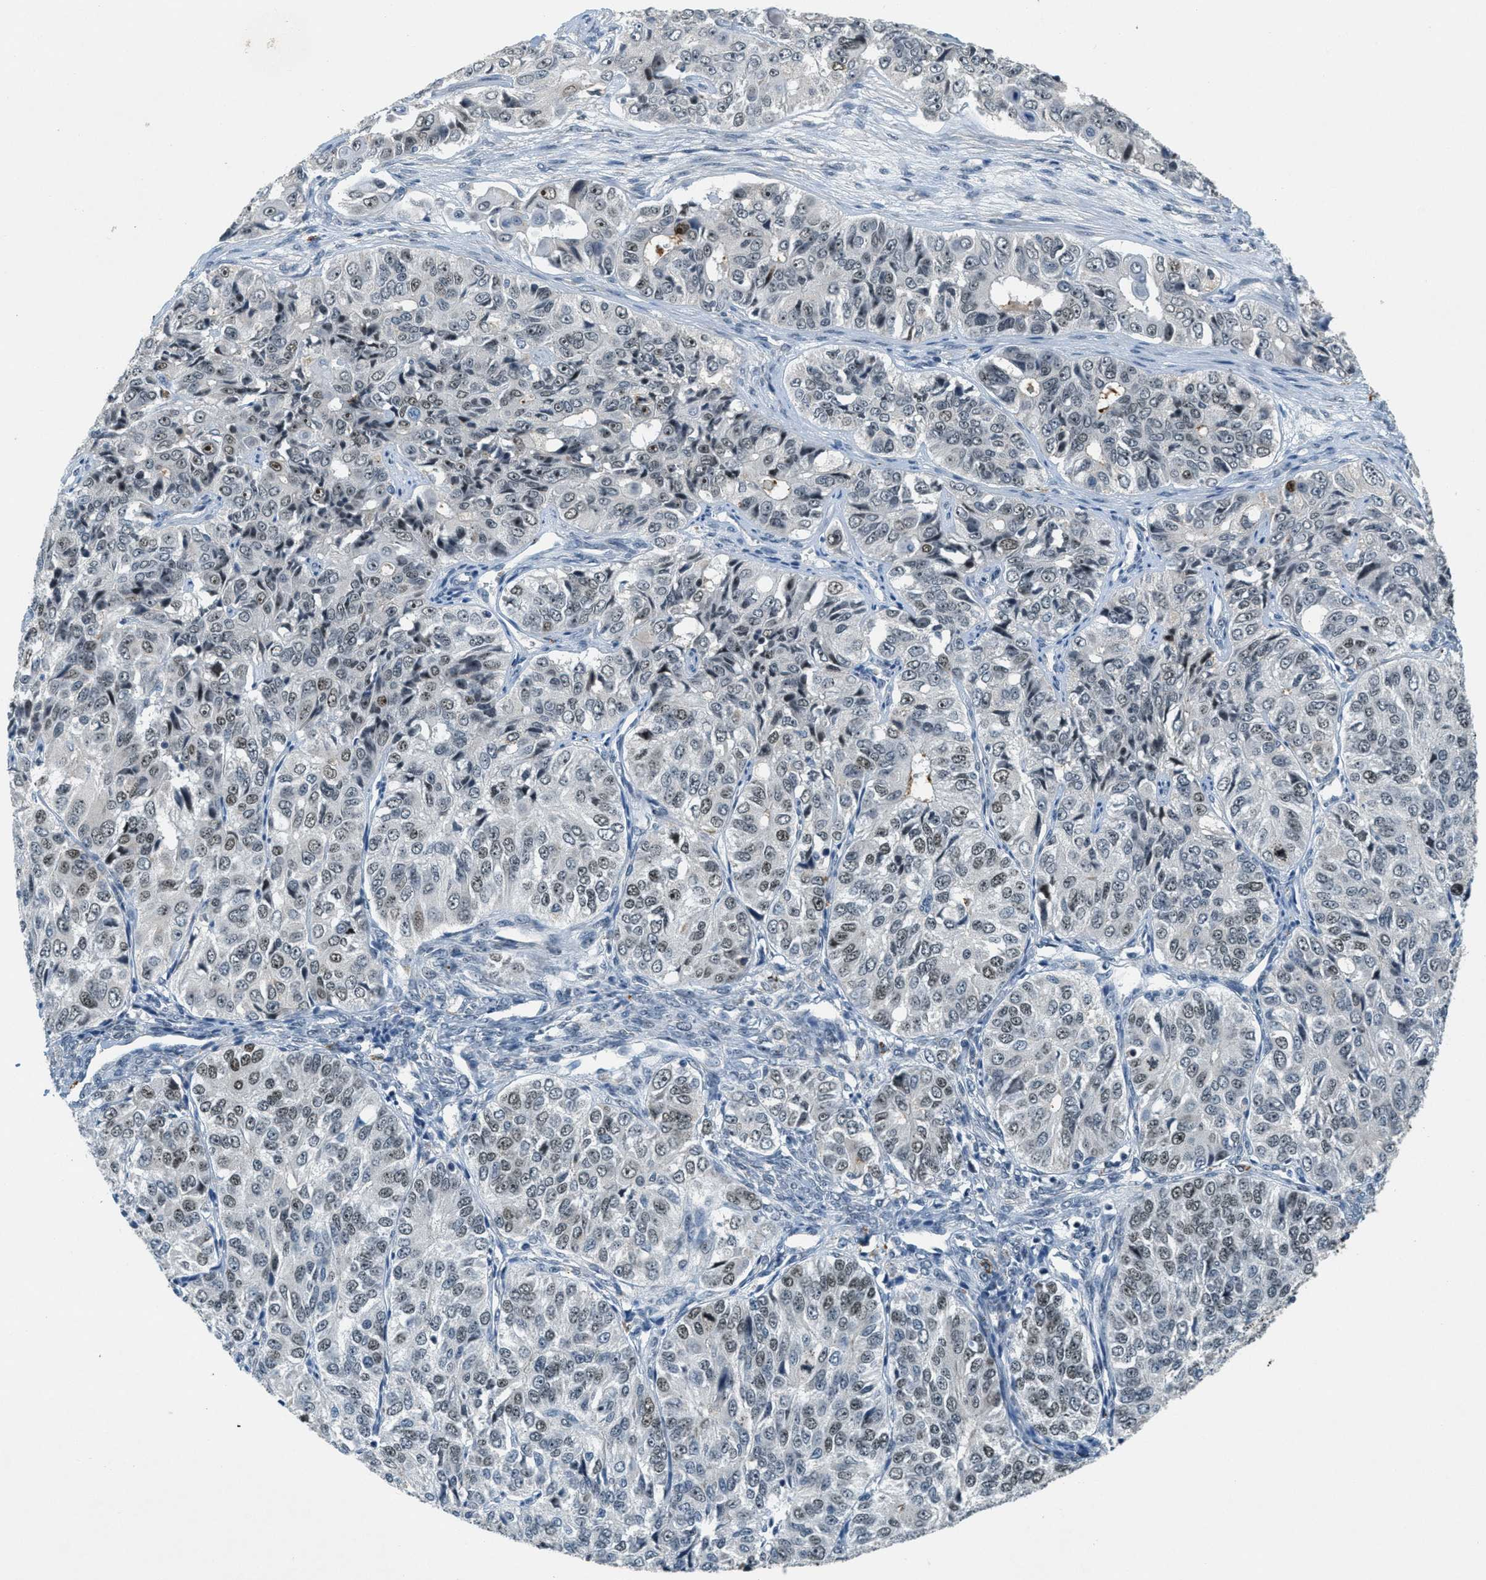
{"staining": {"intensity": "weak", "quantity": ">75%", "location": "nuclear"}, "tissue": "ovarian cancer", "cell_type": "Tumor cells", "image_type": "cancer", "snomed": [{"axis": "morphology", "description": "Carcinoma, endometroid"}, {"axis": "topography", "description": "Ovary"}], "caption": "Human ovarian cancer stained with a brown dye demonstrates weak nuclear positive expression in about >75% of tumor cells.", "gene": "DDX47", "patient": {"sex": "female", "age": 51}}